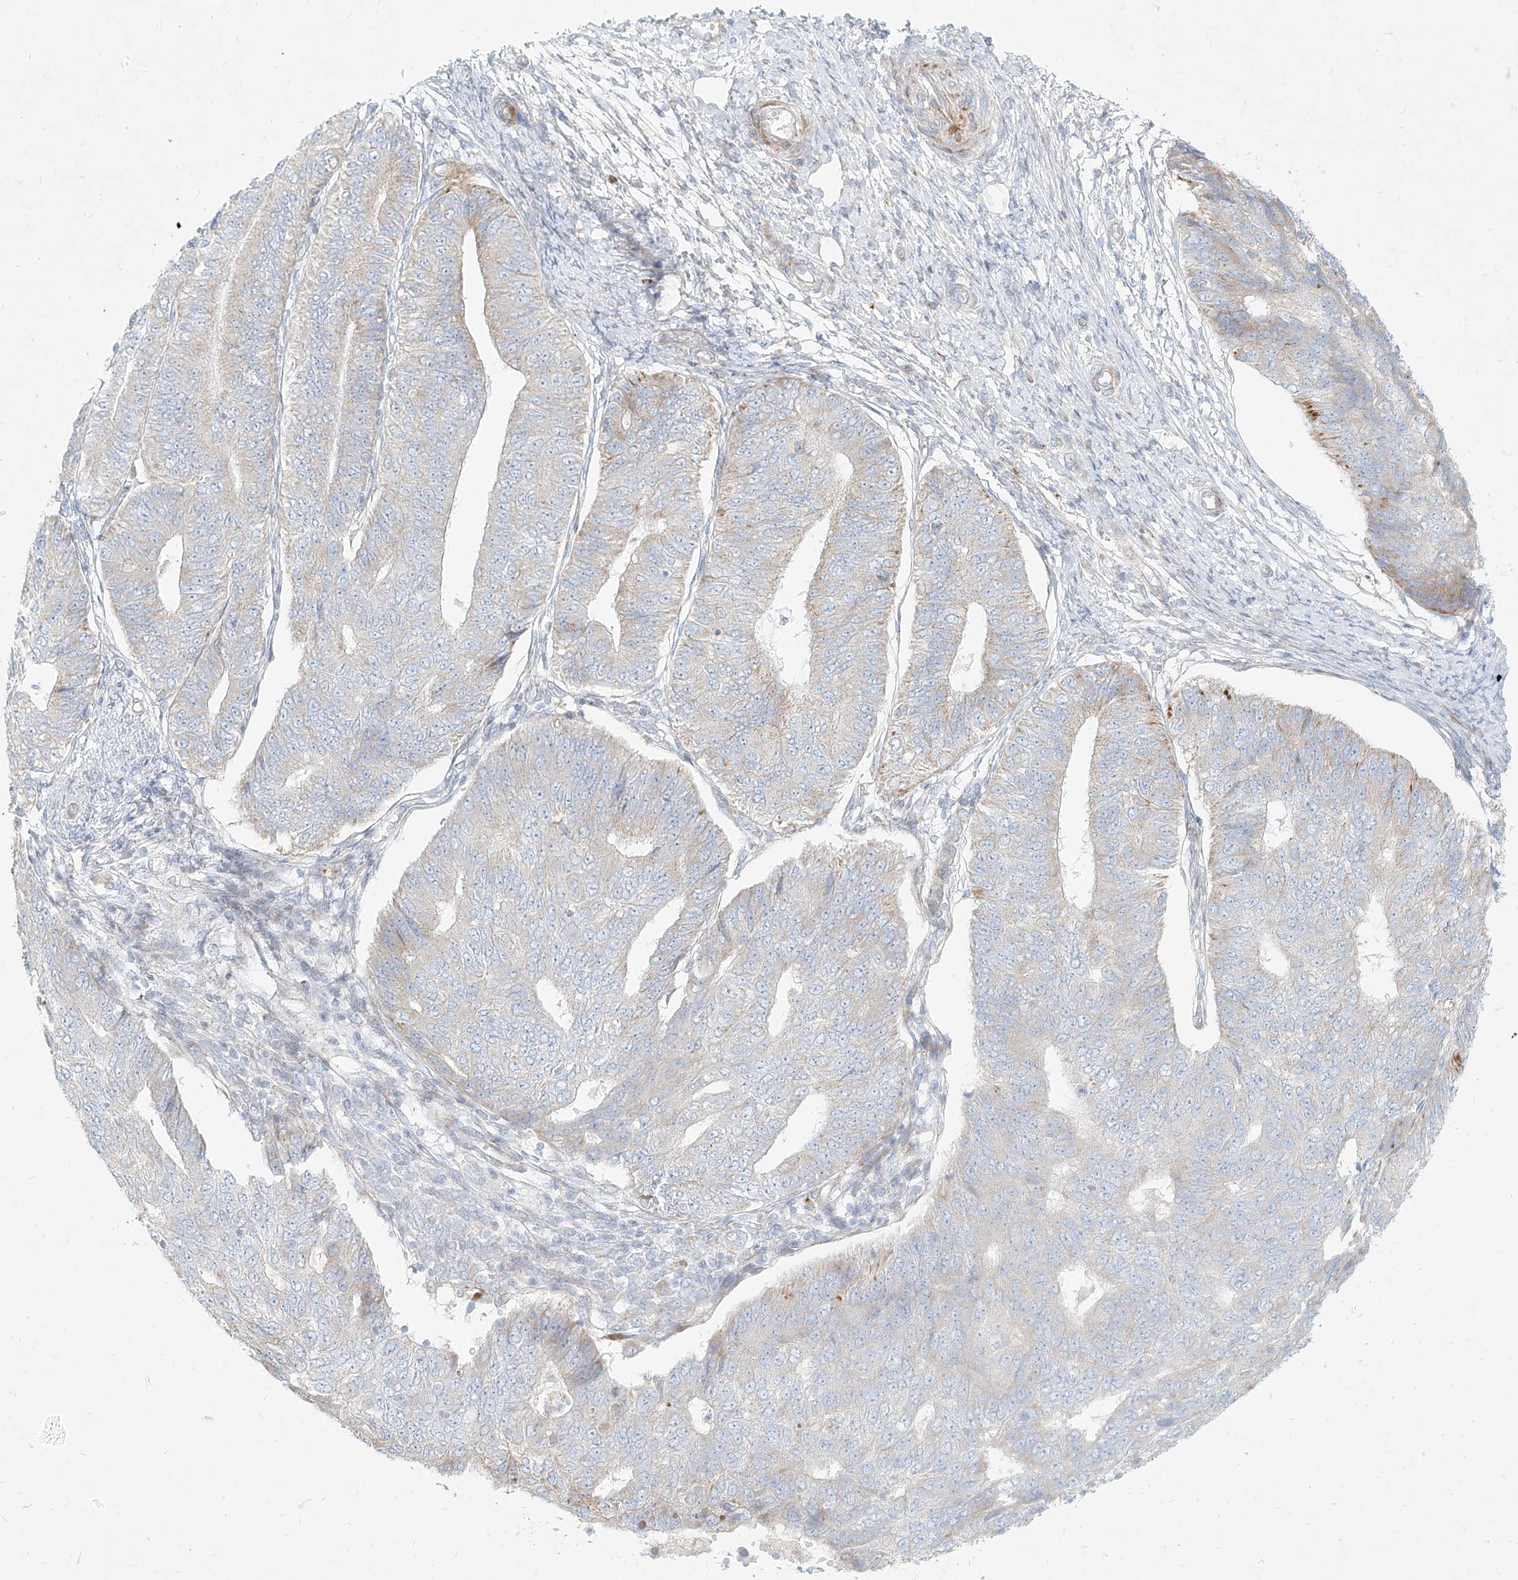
{"staining": {"intensity": "weak", "quantity": "<25%", "location": "cytoplasmic/membranous"}, "tissue": "endometrial cancer", "cell_type": "Tumor cells", "image_type": "cancer", "snomed": [{"axis": "morphology", "description": "Adenocarcinoma, NOS"}, {"axis": "topography", "description": "Endometrium"}], "caption": "A high-resolution image shows immunohistochemistry staining of adenocarcinoma (endometrial), which shows no significant expression in tumor cells.", "gene": "MTX2", "patient": {"sex": "female", "age": 32}}